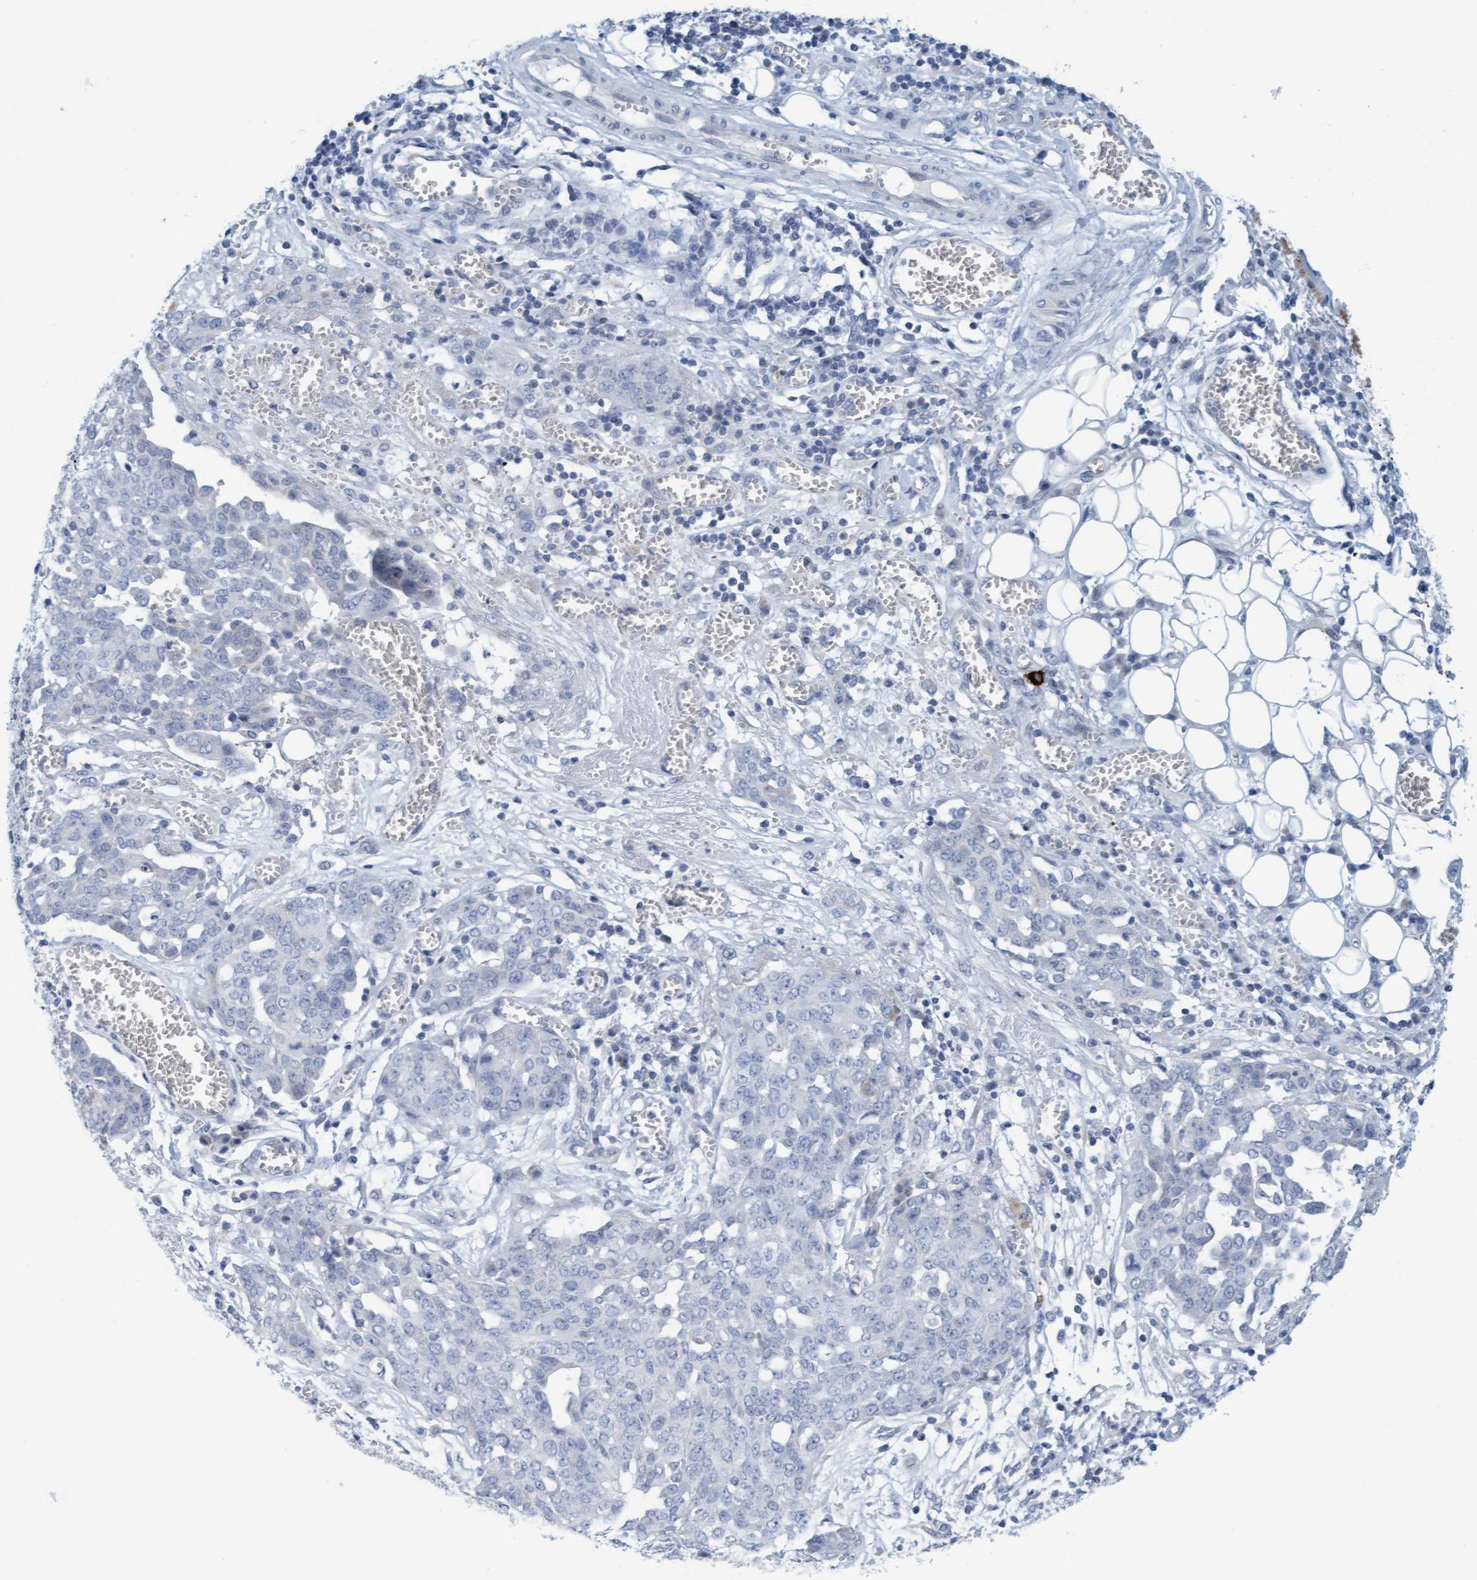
{"staining": {"intensity": "negative", "quantity": "none", "location": "none"}, "tissue": "ovarian cancer", "cell_type": "Tumor cells", "image_type": "cancer", "snomed": [{"axis": "morphology", "description": "Cystadenocarcinoma, serous, NOS"}, {"axis": "topography", "description": "Soft tissue"}, {"axis": "topography", "description": "Ovary"}], "caption": "The image shows no significant staining in tumor cells of ovarian serous cystadenocarcinoma.", "gene": "CPA3", "patient": {"sex": "female", "age": 57}}